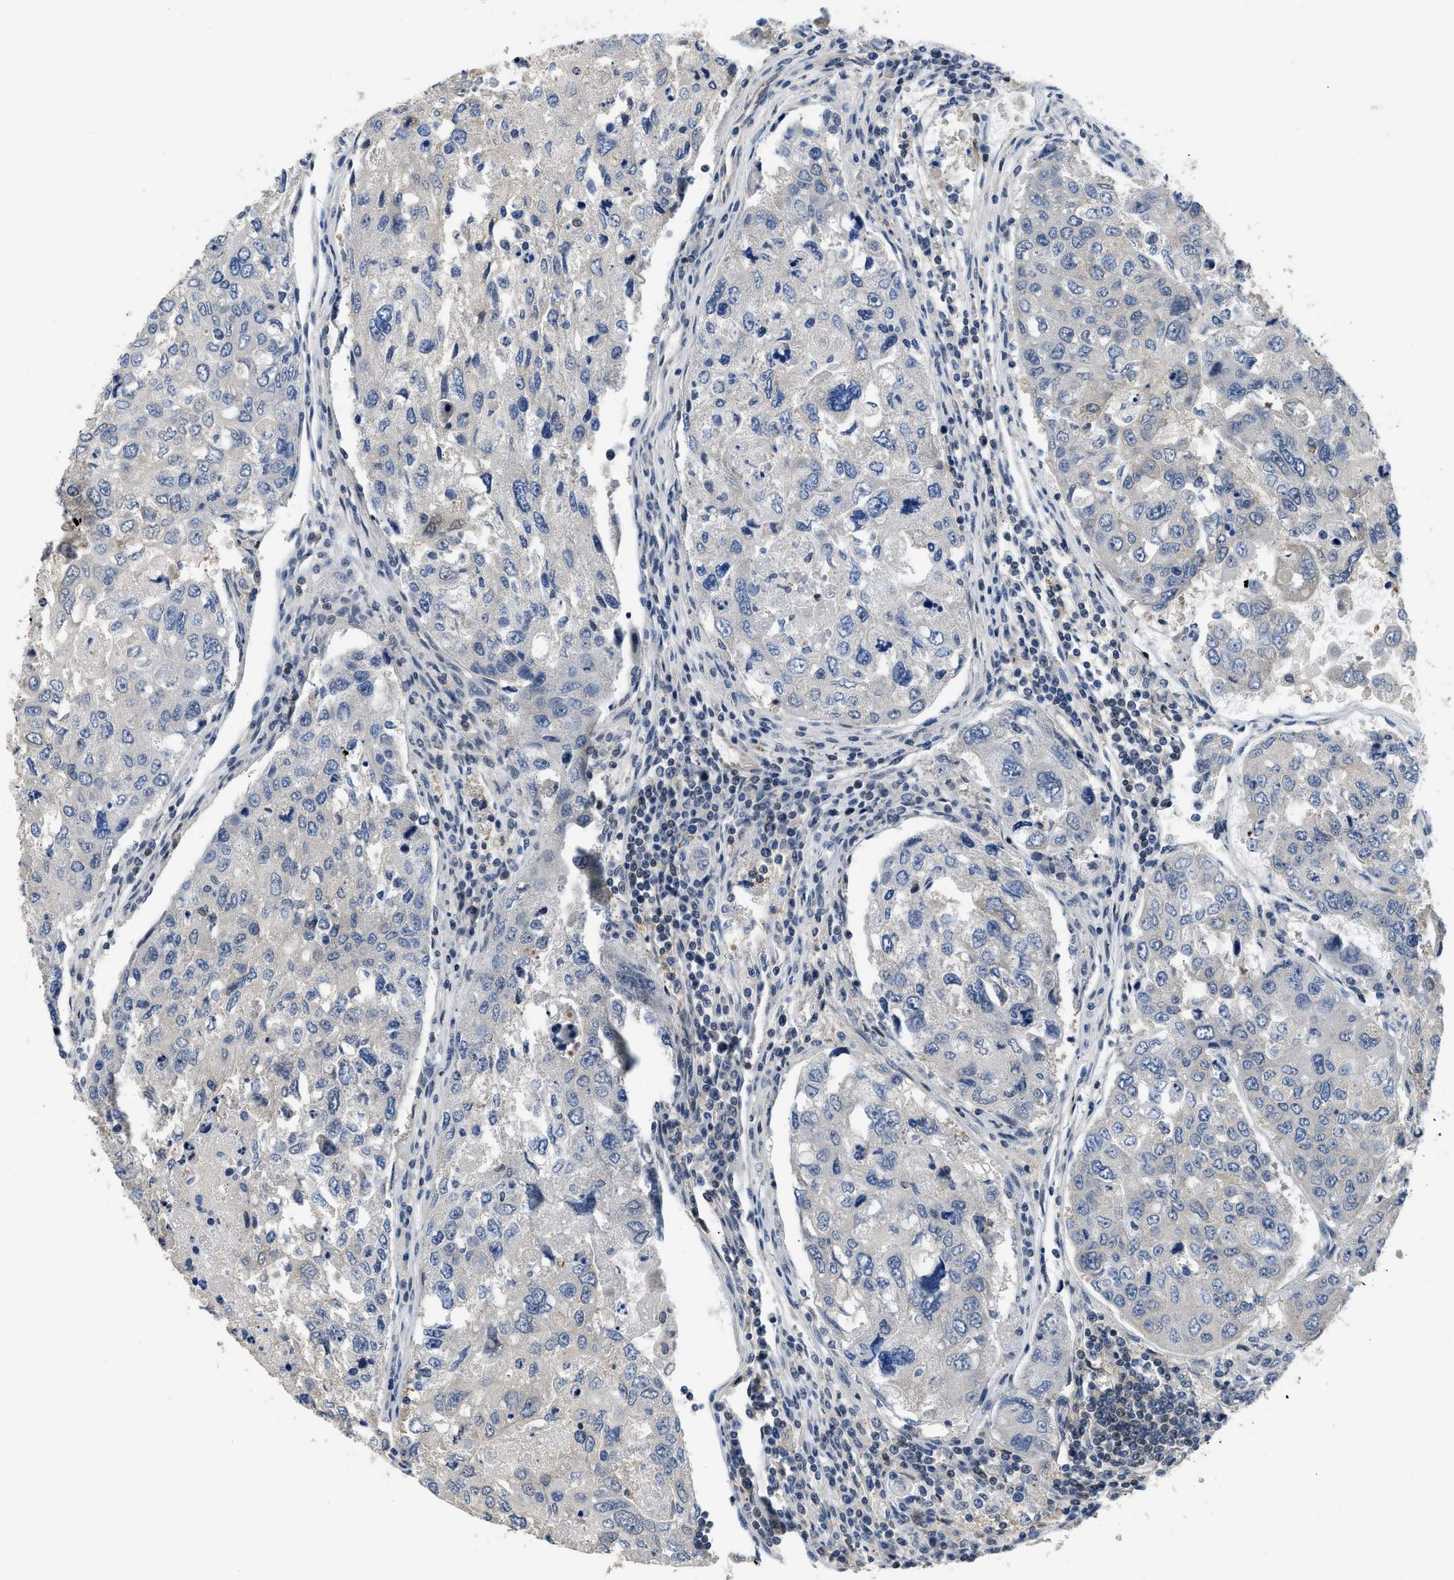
{"staining": {"intensity": "negative", "quantity": "none", "location": "none"}, "tissue": "urothelial cancer", "cell_type": "Tumor cells", "image_type": "cancer", "snomed": [{"axis": "morphology", "description": "Urothelial carcinoma, High grade"}, {"axis": "topography", "description": "Lymph node"}, {"axis": "topography", "description": "Urinary bladder"}], "caption": "A photomicrograph of human urothelial cancer is negative for staining in tumor cells. (IHC, brightfield microscopy, high magnification).", "gene": "TES", "patient": {"sex": "male", "age": 51}}